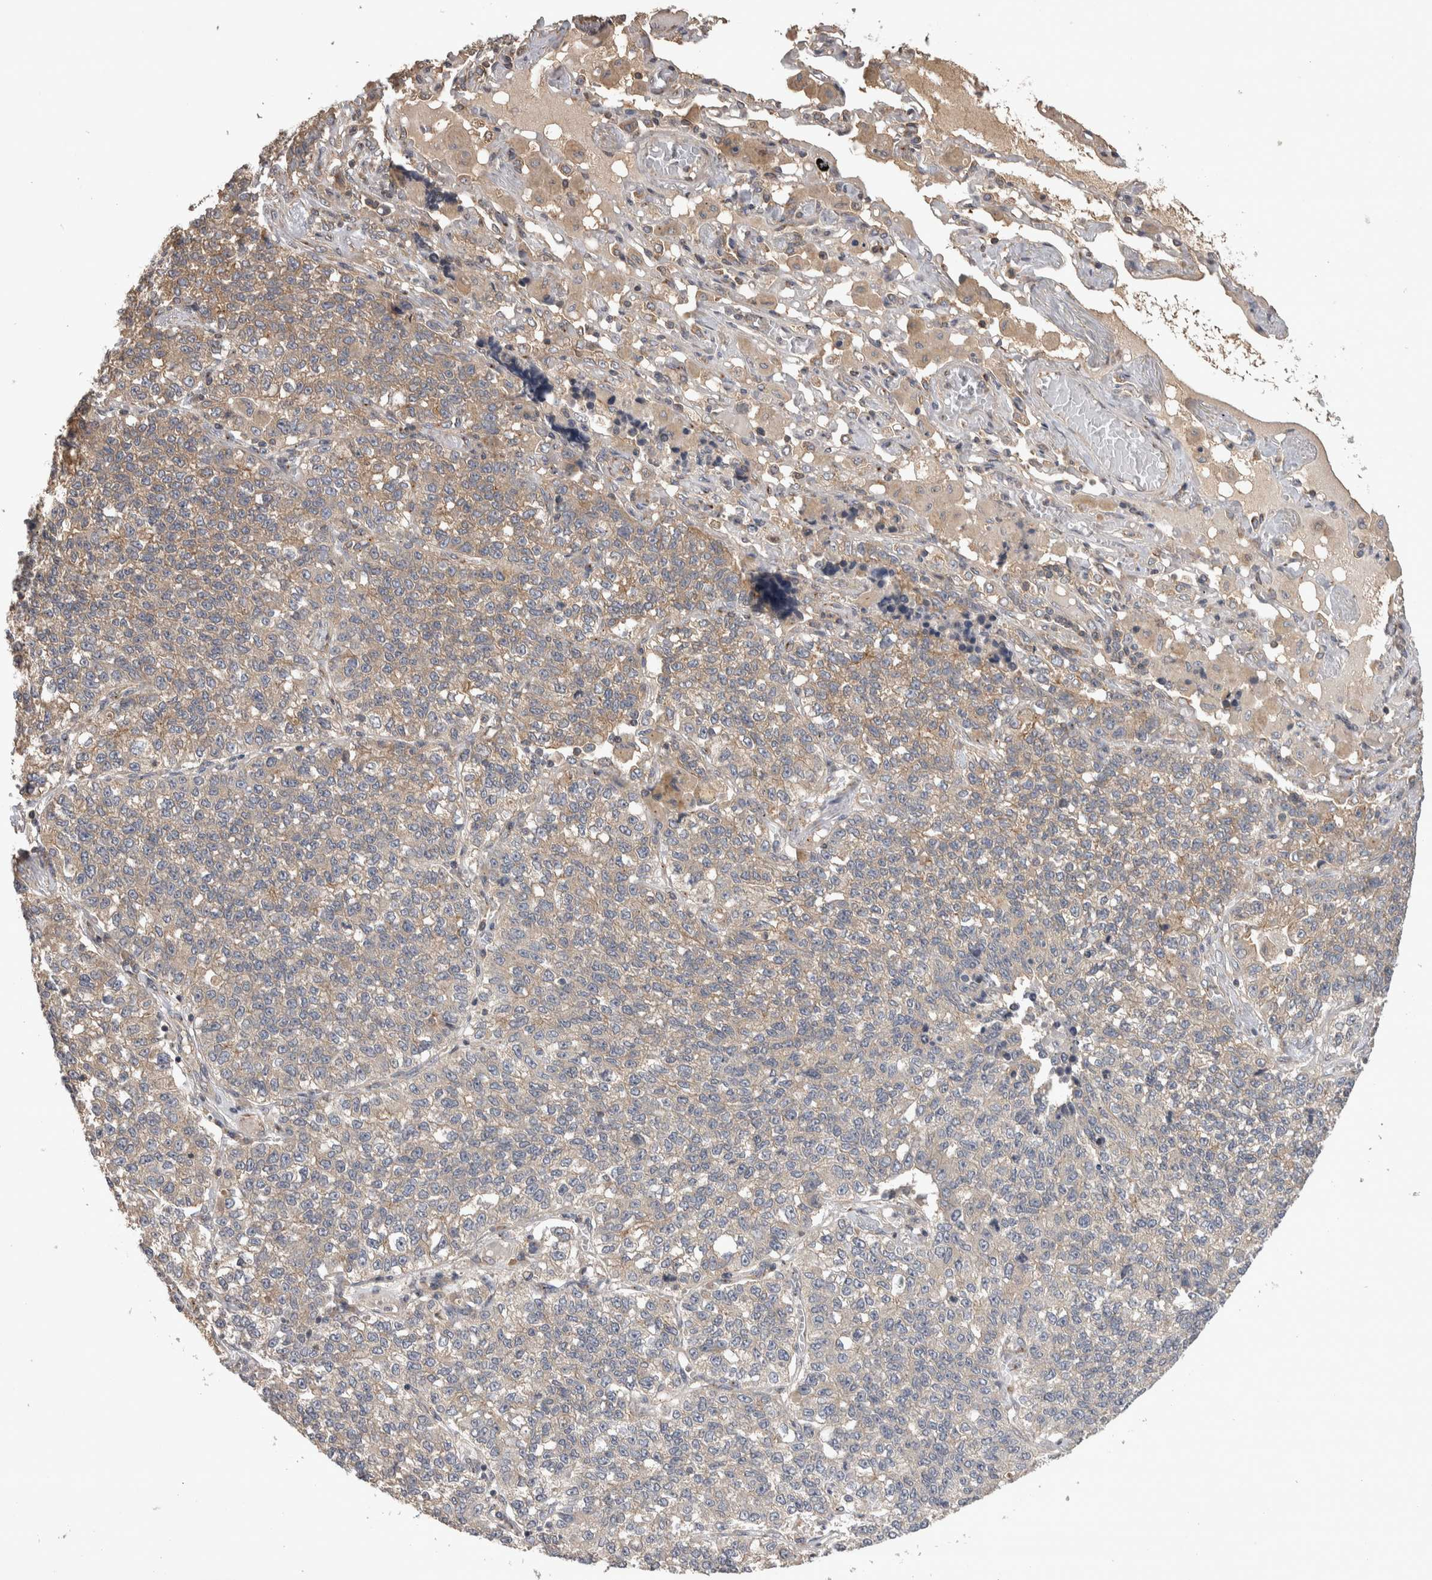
{"staining": {"intensity": "moderate", "quantity": "<25%", "location": "cytoplasmic/membranous"}, "tissue": "lung cancer", "cell_type": "Tumor cells", "image_type": "cancer", "snomed": [{"axis": "morphology", "description": "Adenocarcinoma, NOS"}, {"axis": "topography", "description": "Lung"}], "caption": "Immunohistochemistry (IHC) staining of lung adenocarcinoma, which shows low levels of moderate cytoplasmic/membranous positivity in about <25% of tumor cells indicating moderate cytoplasmic/membranous protein expression. The staining was performed using DAB (3,3'-diaminobenzidine) (brown) for protein detection and nuclei were counterstained in hematoxylin (blue).", "gene": "IFRD1", "patient": {"sex": "male", "age": 49}}